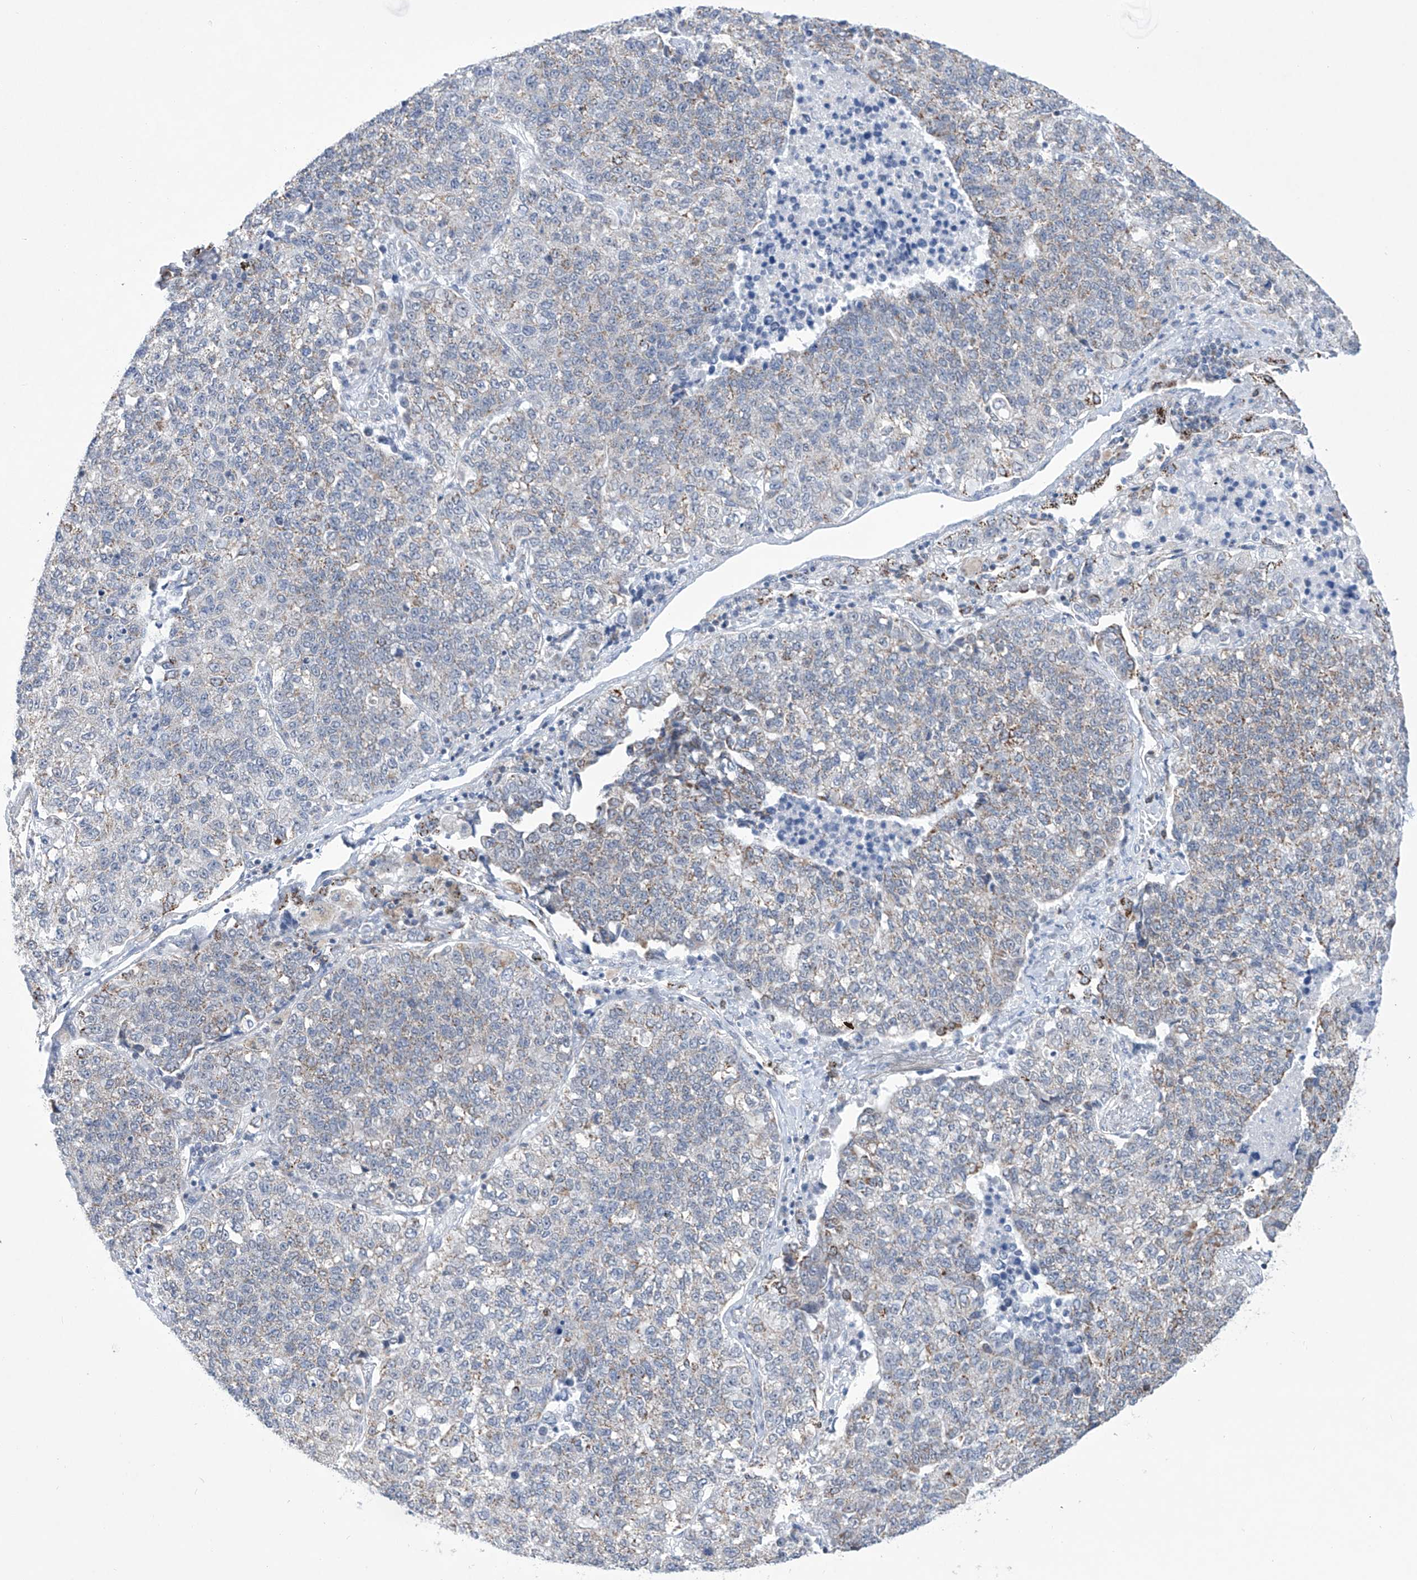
{"staining": {"intensity": "weak", "quantity": "<25%", "location": "cytoplasmic/membranous"}, "tissue": "lung cancer", "cell_type": "Tumor cells", "image_type": "cancer", "snomed": [{"axis": "morphology", "description": "Adenocarcinoma, NOS"}, {"axis": "topography", "description": "Lung"}], "caption": "Tumor cells are negative for brown protein staining in lung cancer (adenocarcinoma).", "gene": "ALDH6A1", "patient": {"sex": "male", "age": 49}}